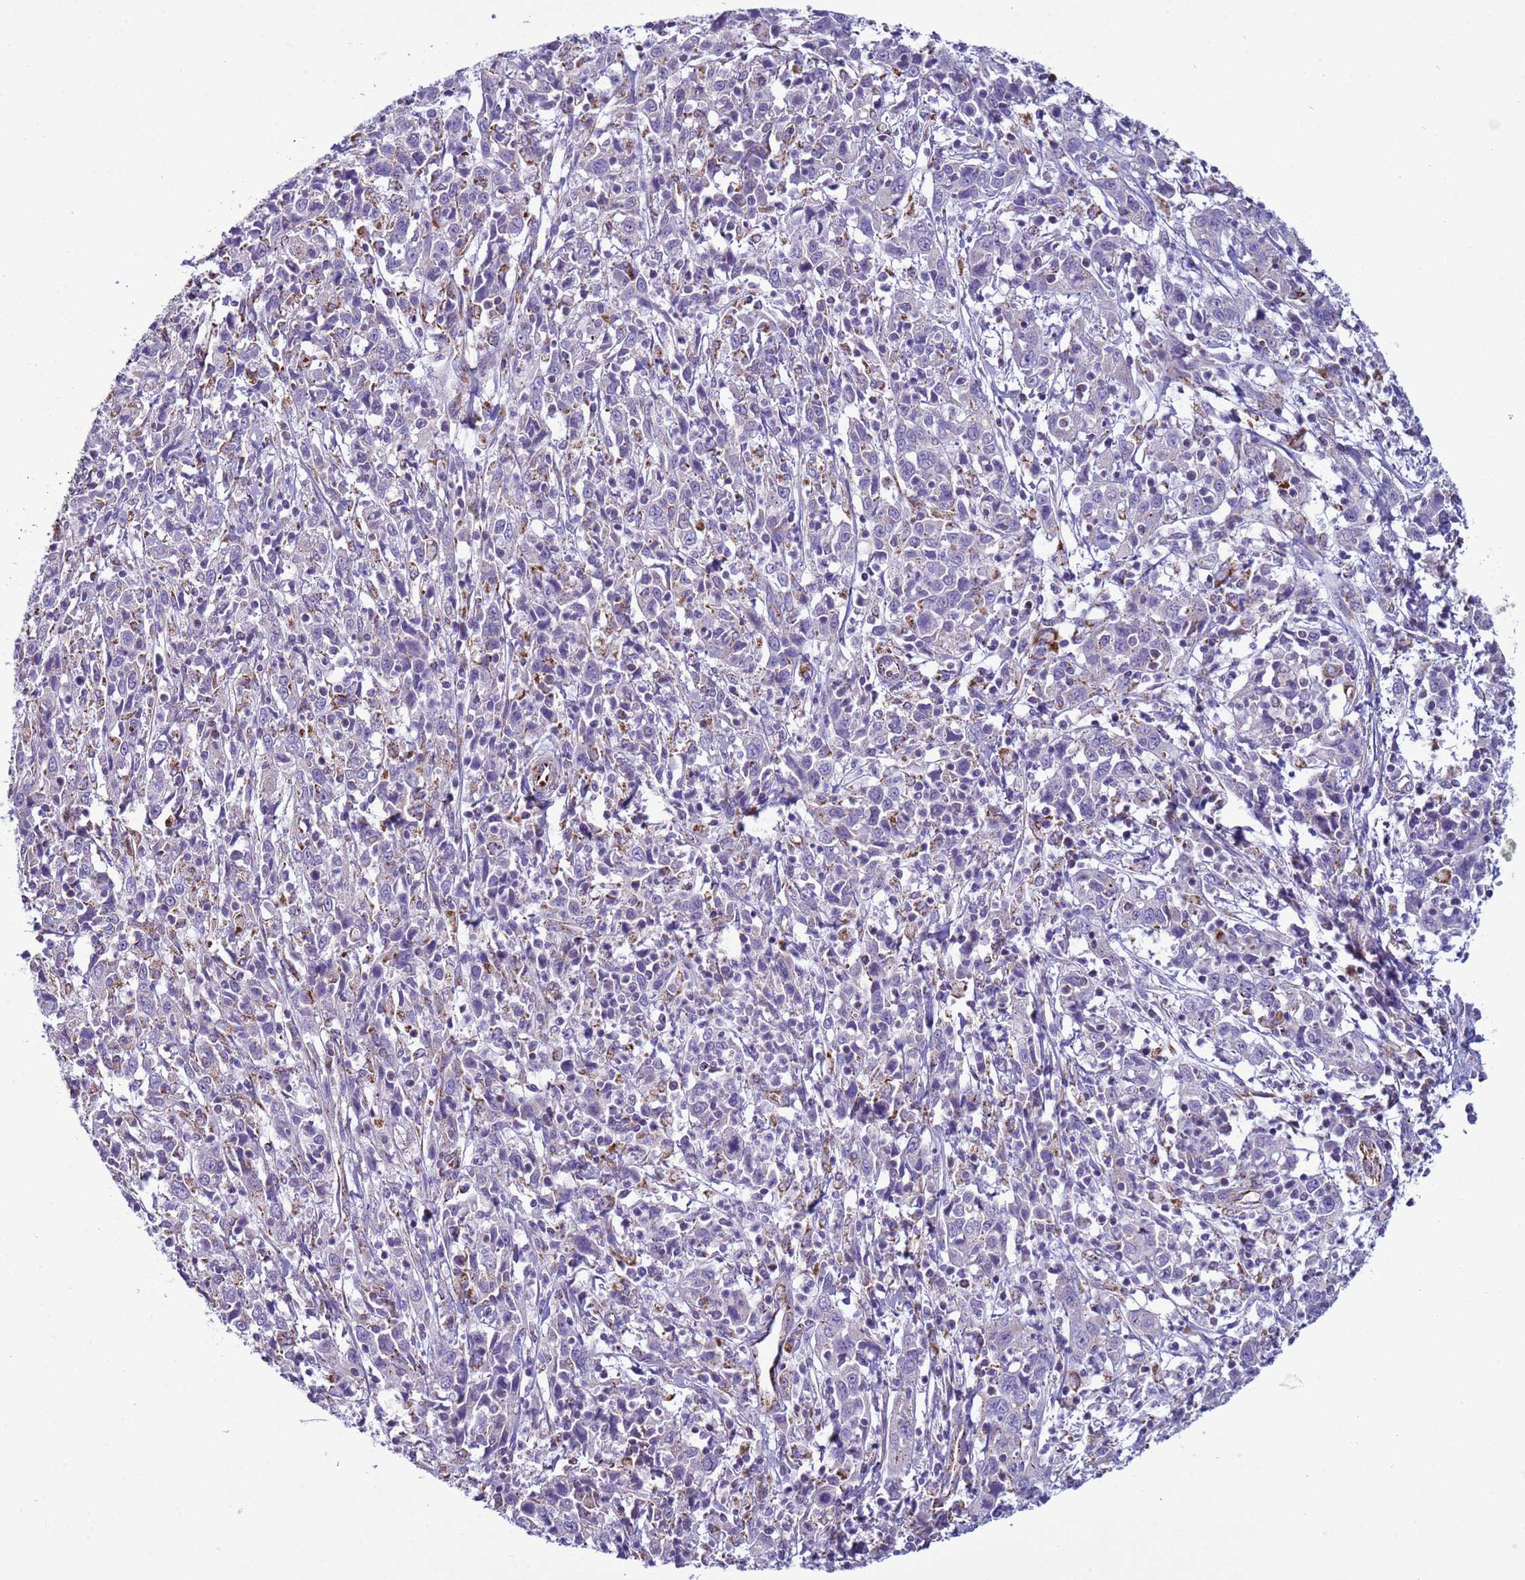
{"staining": {"intensity": "negative", "quantity": "none", "location": "none"}, "tissue": "cervical cancer", "cell_type": "Tumor cells", "image_type": "cancer", "snomed": [{"axis": "morphology", "description": "Squamous cell carcinoma, NOS"}, {"axis": "topography", "description": "Cervix"}], "caption": "Tumor cells show no significant protein staining in cervical squamous cell carcinoma.", "gene": "NCALD", "patient": {"sex": "female", "age": 46}}